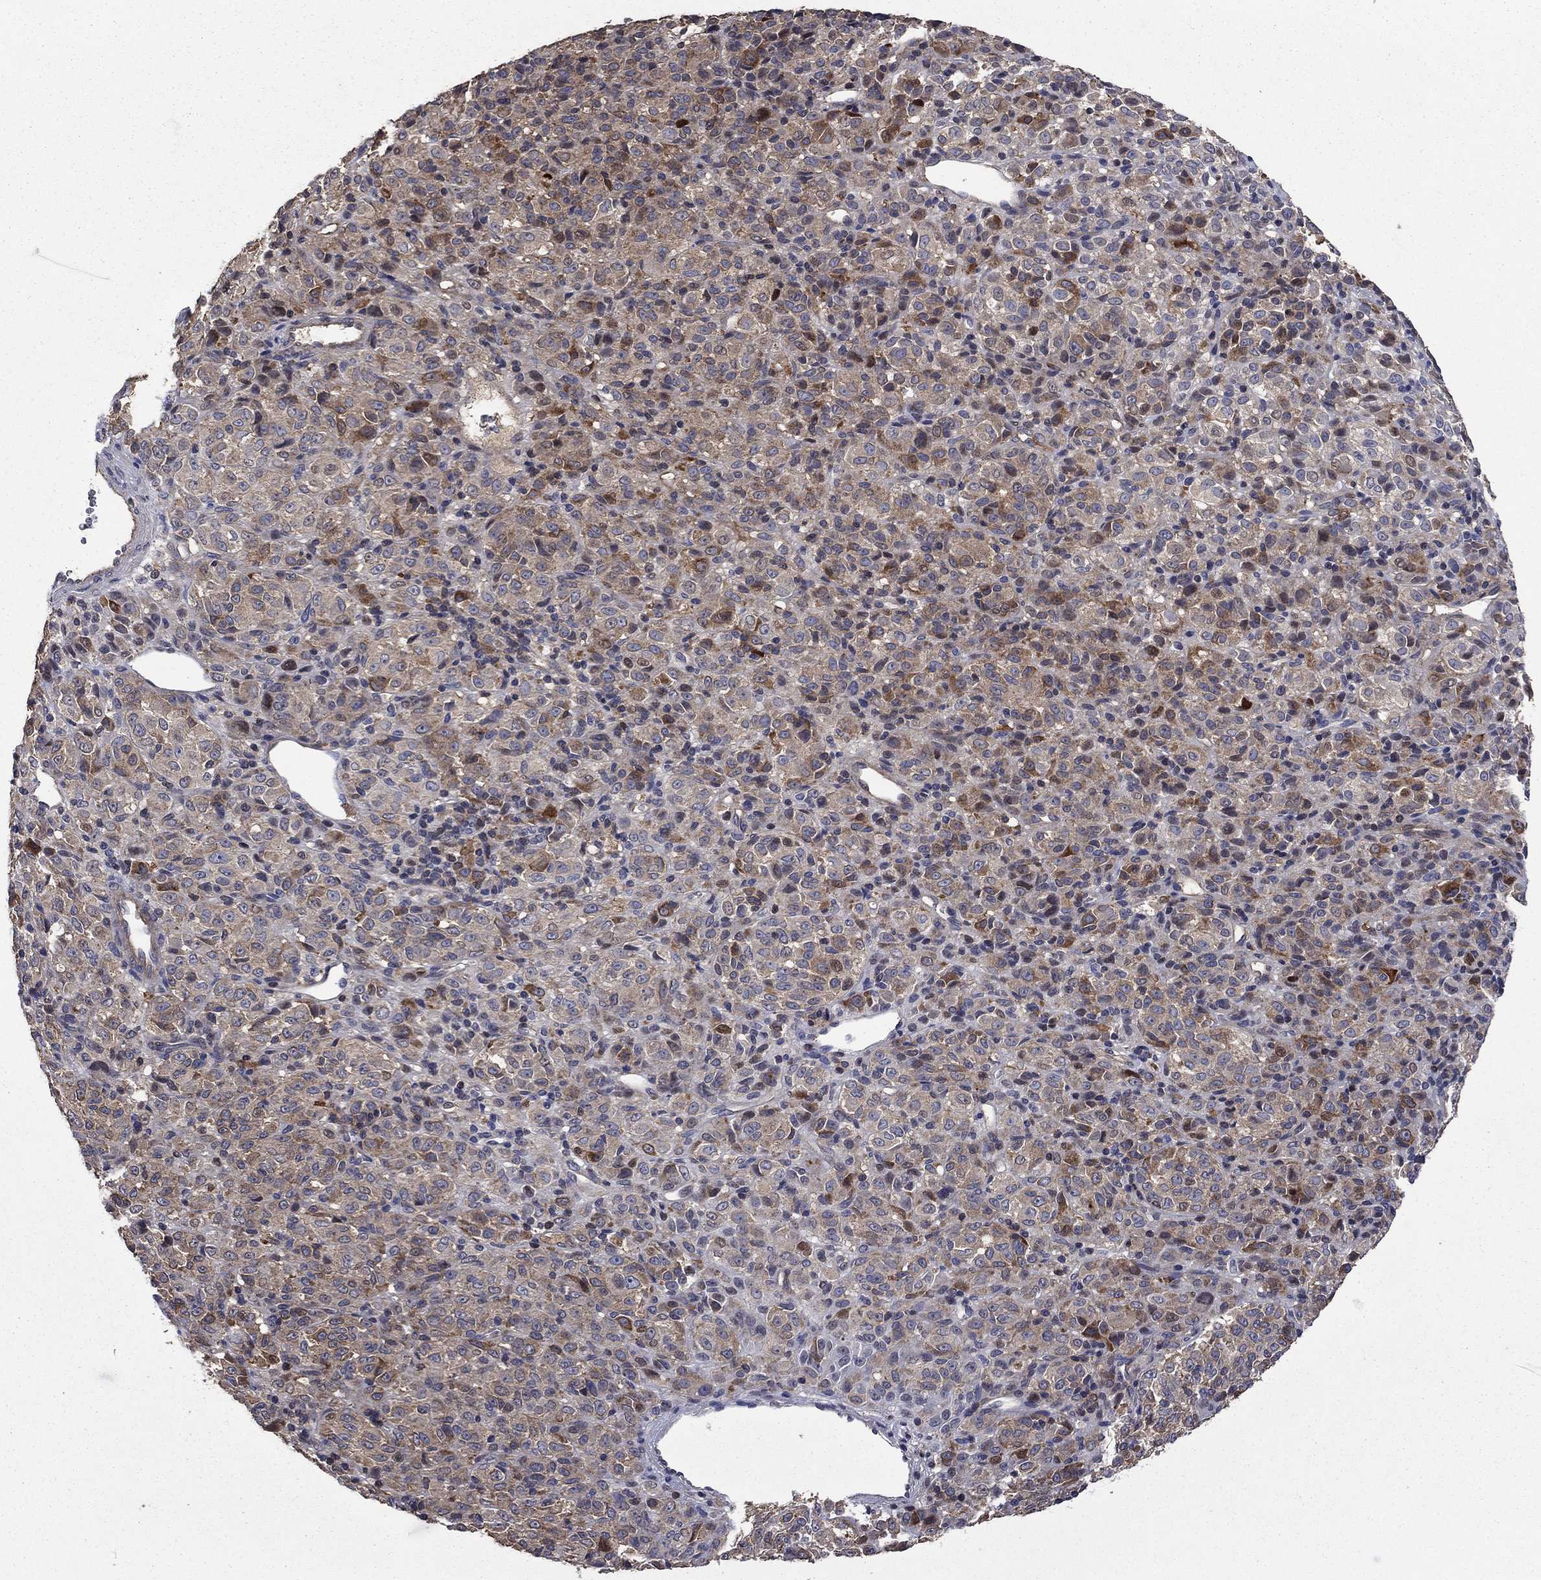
{"staining": {"intensity": "moderate", "quantity": "<25%", "location": "cytoplasmic/membranous"}, "tissue": "melanoma", "cell_type": "Tumor cells", "image_type": "cancer", "snomed": [{"axis": "morphology", "description": "Malignant melanoma, Metastatic site"}, {"axis": "topography", "description": "Brain"}], "caption": "This micrograph reveals melanoma stained with IHC to label a protein in brown. The cytoplasmic/membranous of tumor cells show moderate positivity for the protein. Nuclei are counter-stained blue.", "gene": "DVL1", "patient": {"sex": "female", "age": 56}}